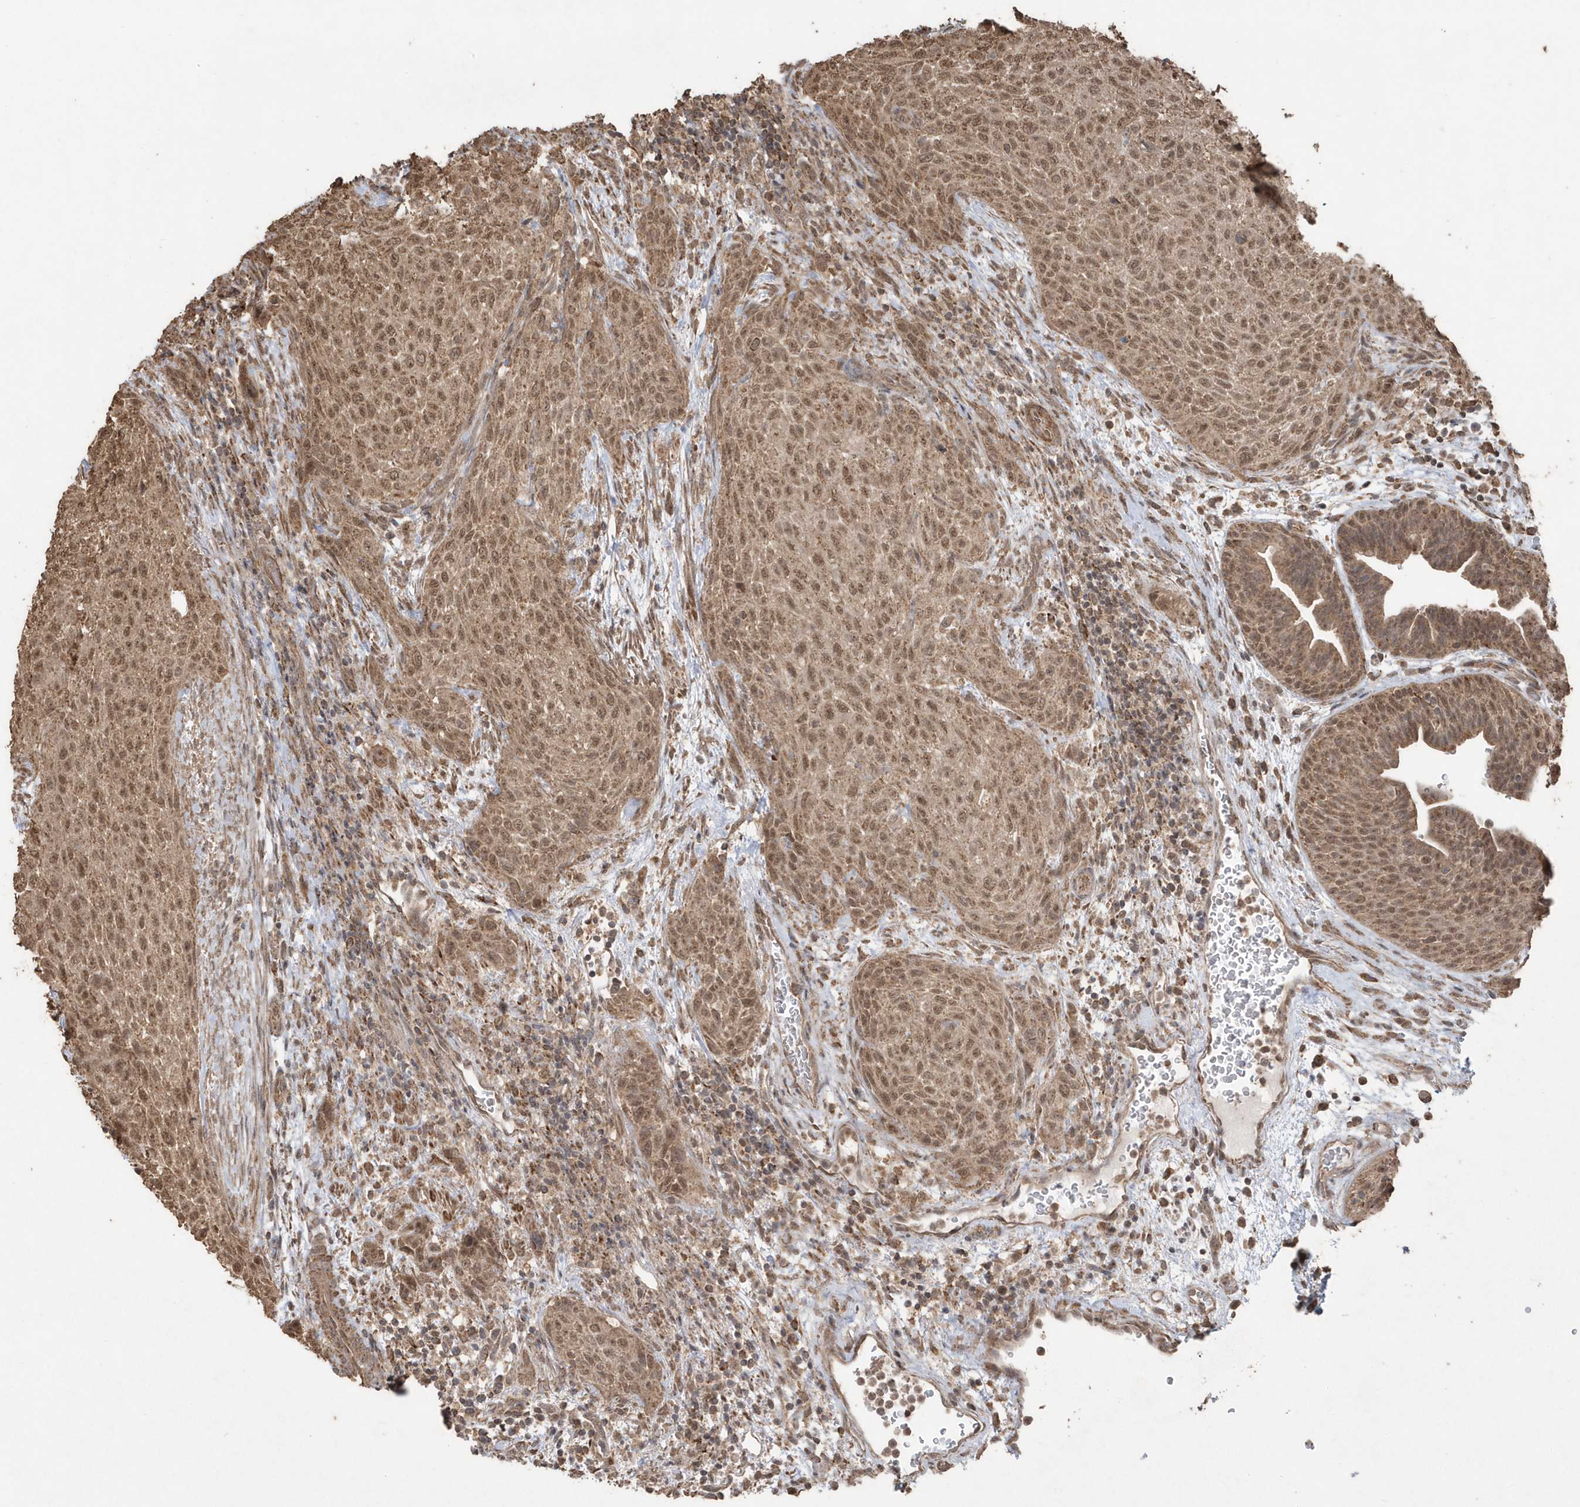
{"staining": {"intensity": "moderate", "quantity": ">75%", "location": "cytoplasmic/membranous,nuclear"}, "tissue": "urothelial cancer", "cell_type": "Tumor cells", "image_type": "cancer", "snomed": [{"axis": "morphology", "description": "Urothelial carcinoma, High grade"}, {"axis": "topography", "description": "Urinary bladder"}], "caption": "A micrograph showing moderate cytoplasmic/membranous and nuclear positivity in approximately >75% of tumor cells in urothelial cancer, as visualized by brown immunohistochemical staining.", "gene": "PAXBP1", "patient": {"sex": "male", "age": 35}}